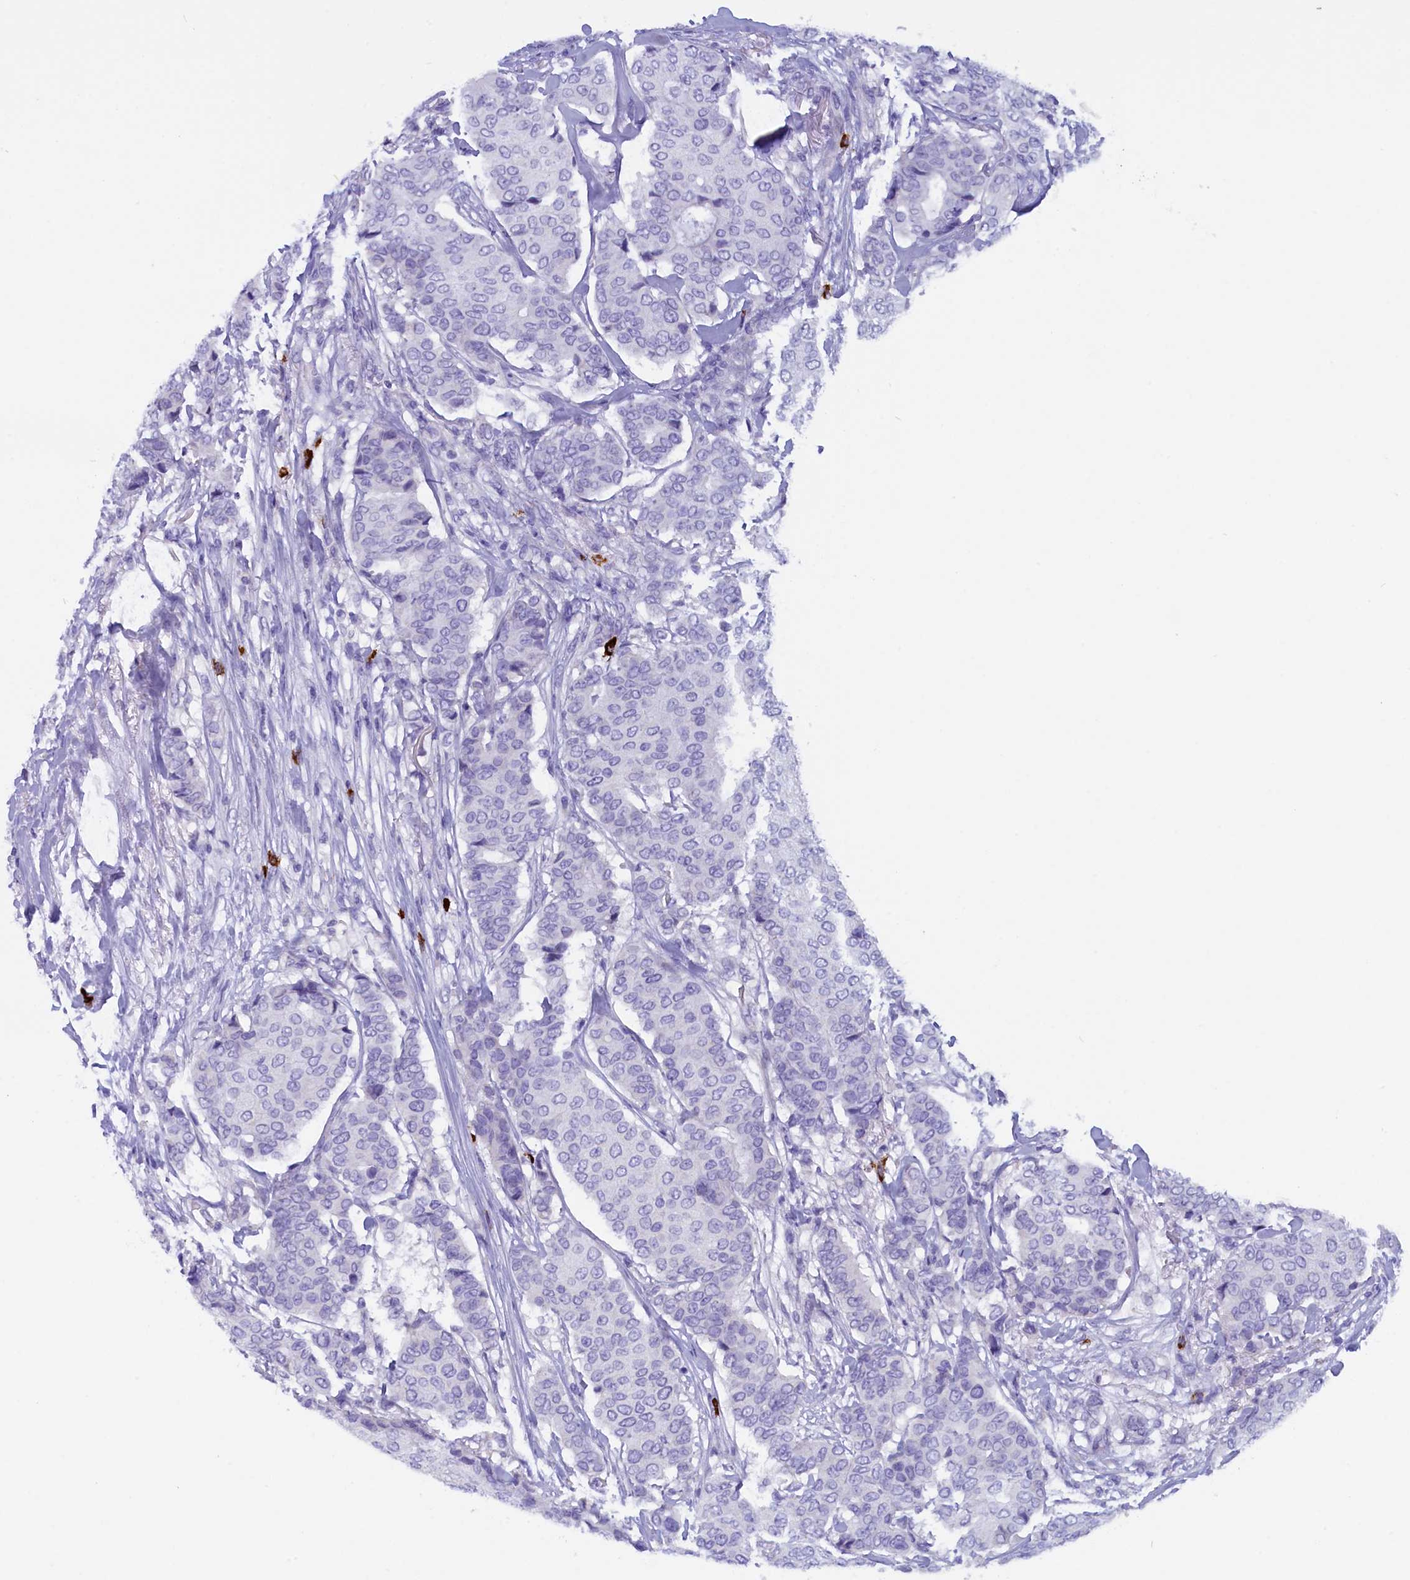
{"staining": {"intensity": "negative", "quantity": "none", "location": "none"}, "tissue": "breast cancer", "cell_type": "Tumor cells", "image_type": "cancer", "snomed": [{"axis": "morphology", "description": "Duct carcinoma"}, {"axis": "topography", "description": "Breast"}], "caption": "High power microscopy photomicrograph of an IHC photomicrograph of breast cancer (intraductal carcinoma), revealing no significant staining in tumor cells. The staining was performed using DAB (3,3'-diaminobenzidine) to visualize the protein expression in brown, while the nuclei were stained in blue with hematoxylin (Magnification: 20x).", "gene": "RTTN", "patient": {"sex": "female", "age": 75}}